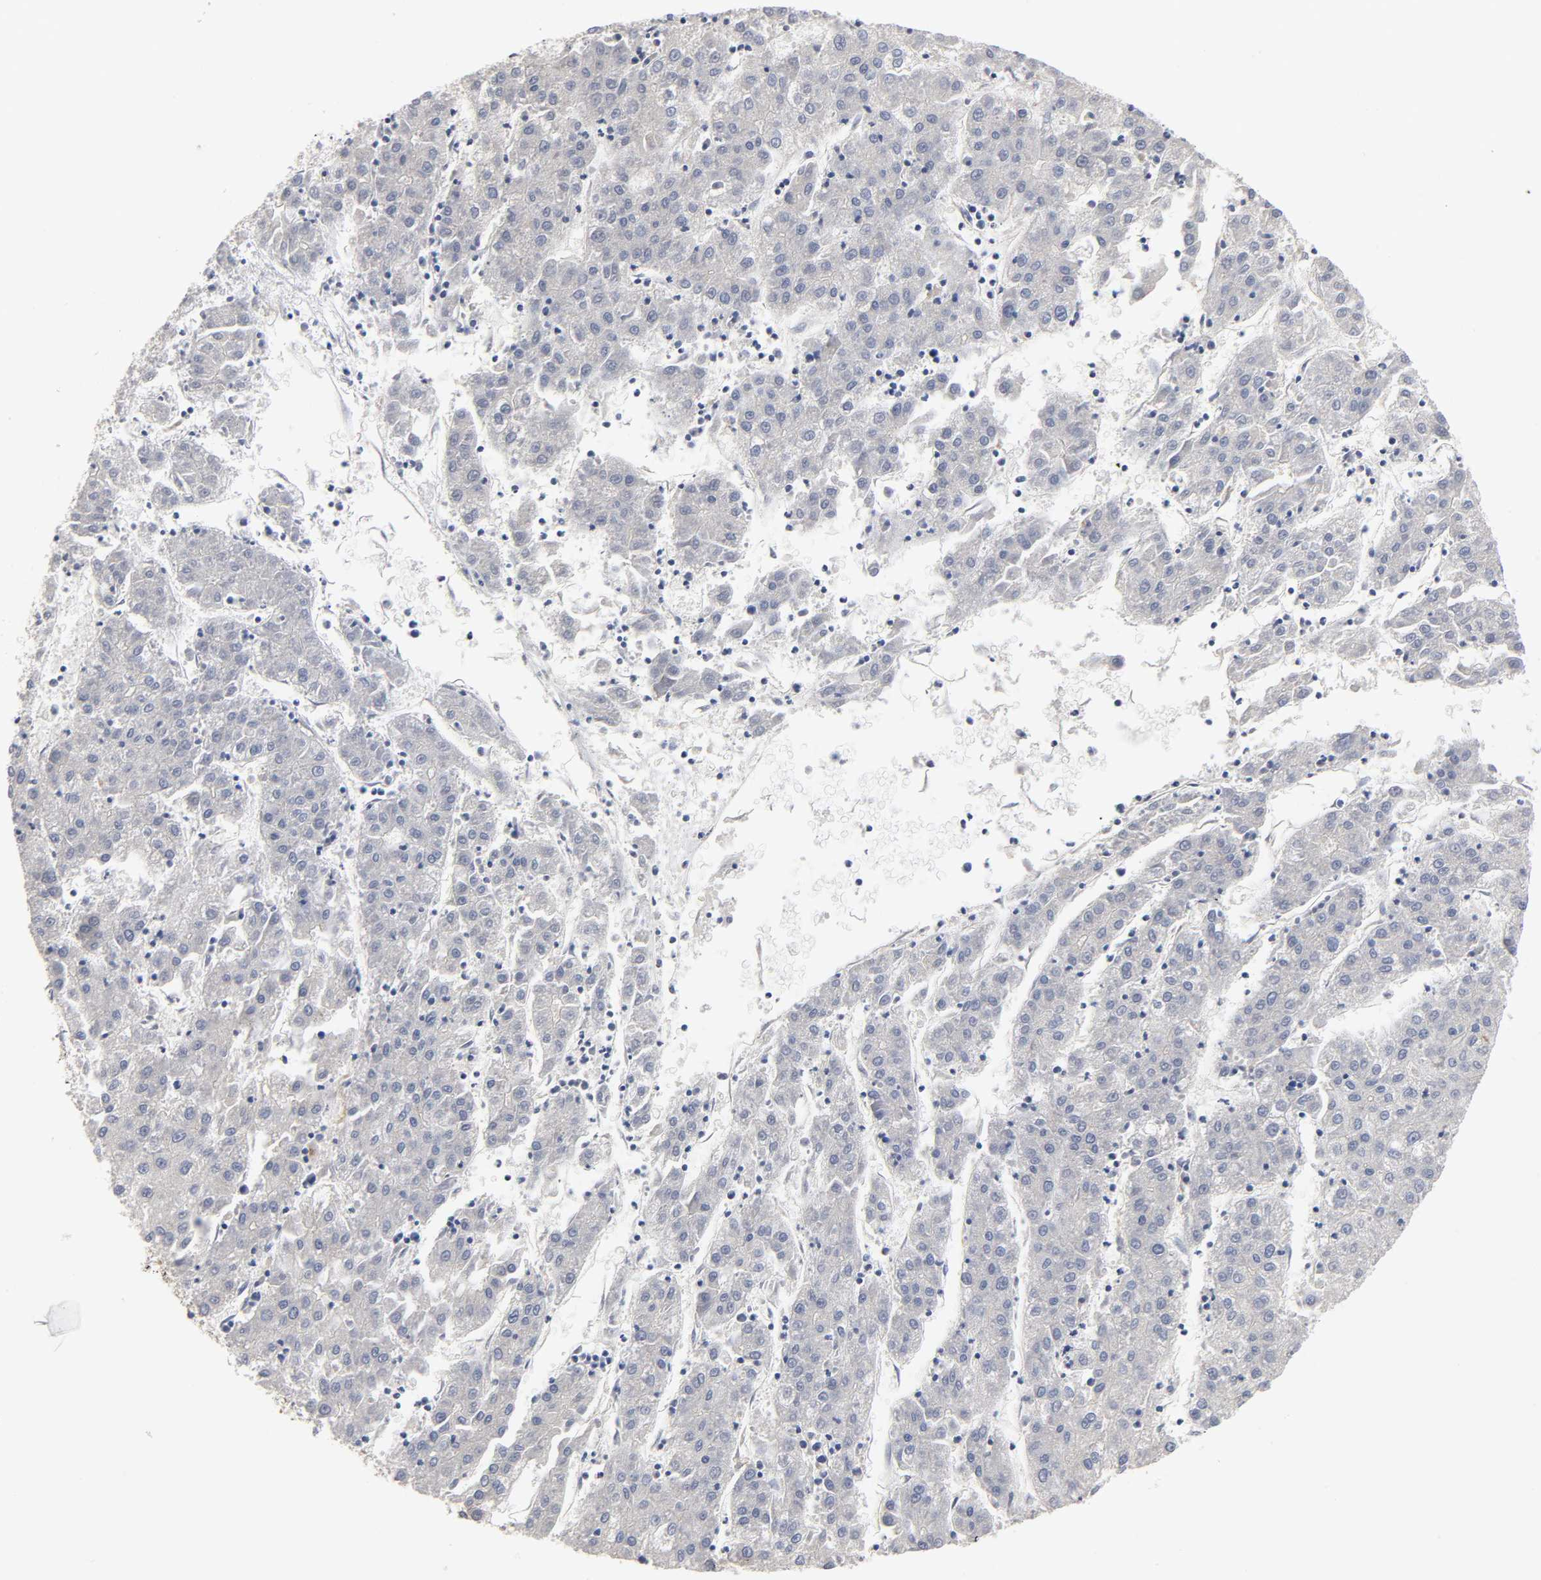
{"staining": {"intensity": "negative", "quantity": "none", "location": "none"}, "tissue": "liver cancer", "cell_type": "Tumor cells", "image_type": "cancer", "snomed": [{"axis": "morphology", "description": "Carcinoma, Hepatocellular, NOS"}, {"axis": "topography", "description": "Liver"}], "caption": "There is no significant staining in tumor cells of liver cancer (hepatocellular carcinoma). (DAB (3,3'-diaminobenzidine) IHC with hematoxylin counter stain).", "gene": "C17orf75", "patient": {"sex": "male", "age": 72}}